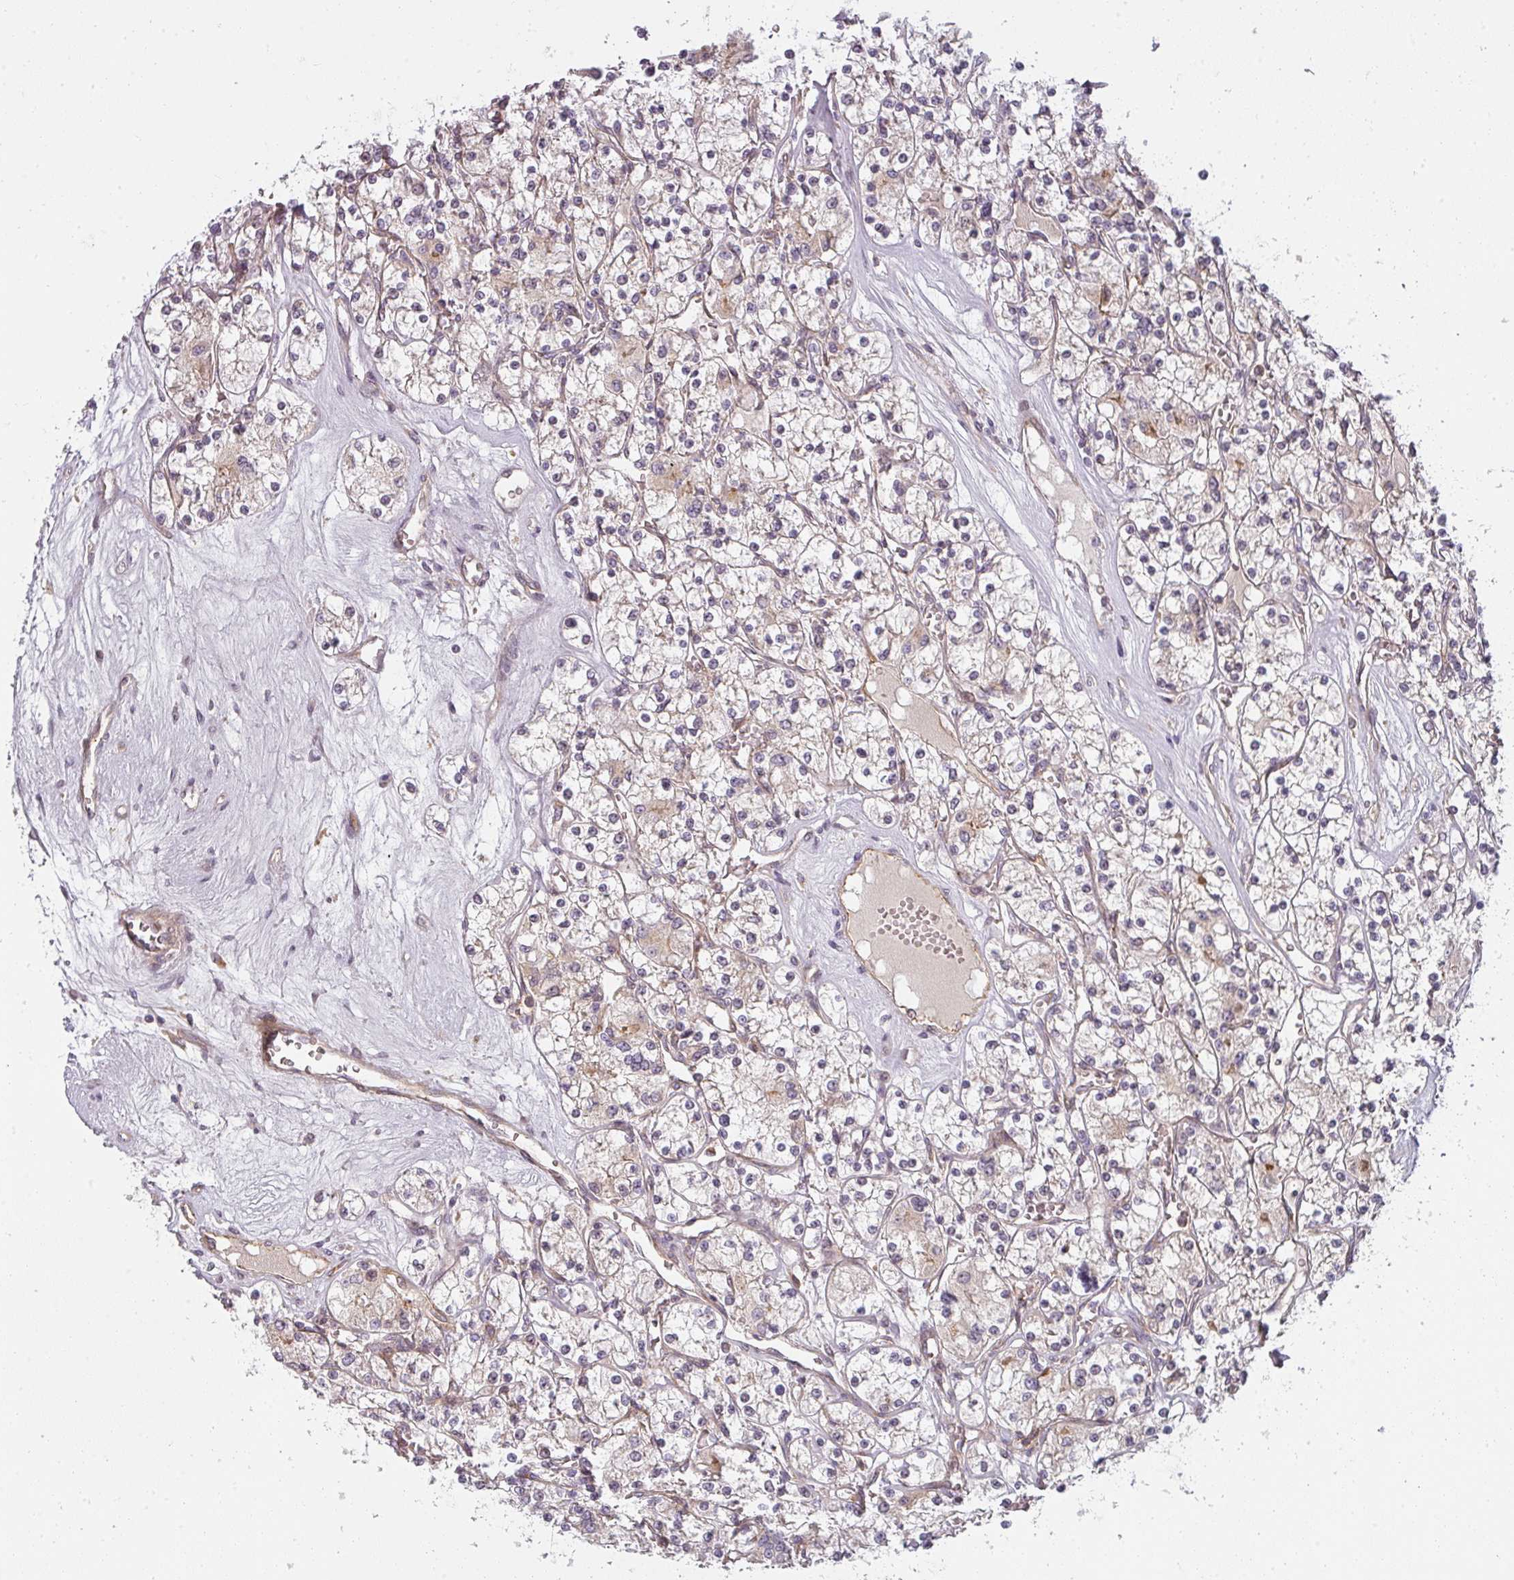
{"staining": {"intensity": "weak", "quantity": "25%-75%", "location": "cytoplasmic/membranous"}, "tissue": "renal cancer", "cell_type": "Tumor cells", "image_type": "cancer", "snomed": [{"axis": "morphology", "description": "Adenocarcinoma, NOS"}, {"axis": "topography", "description": "Kidney"}], "caption": "Tumor cells exhibit weak cytoplasmic/membranous expression in about 25%-75% of cells in renal cancer. The staining was performed using DAB (3,3'-diaminobenzidine) to visualize the protein expression in brown, while the nuclei were stained in blue with hematoxylin (Magnification: 20x).", "gene": "CNOT1", "patient": {"sex": "female", "age": 59}}